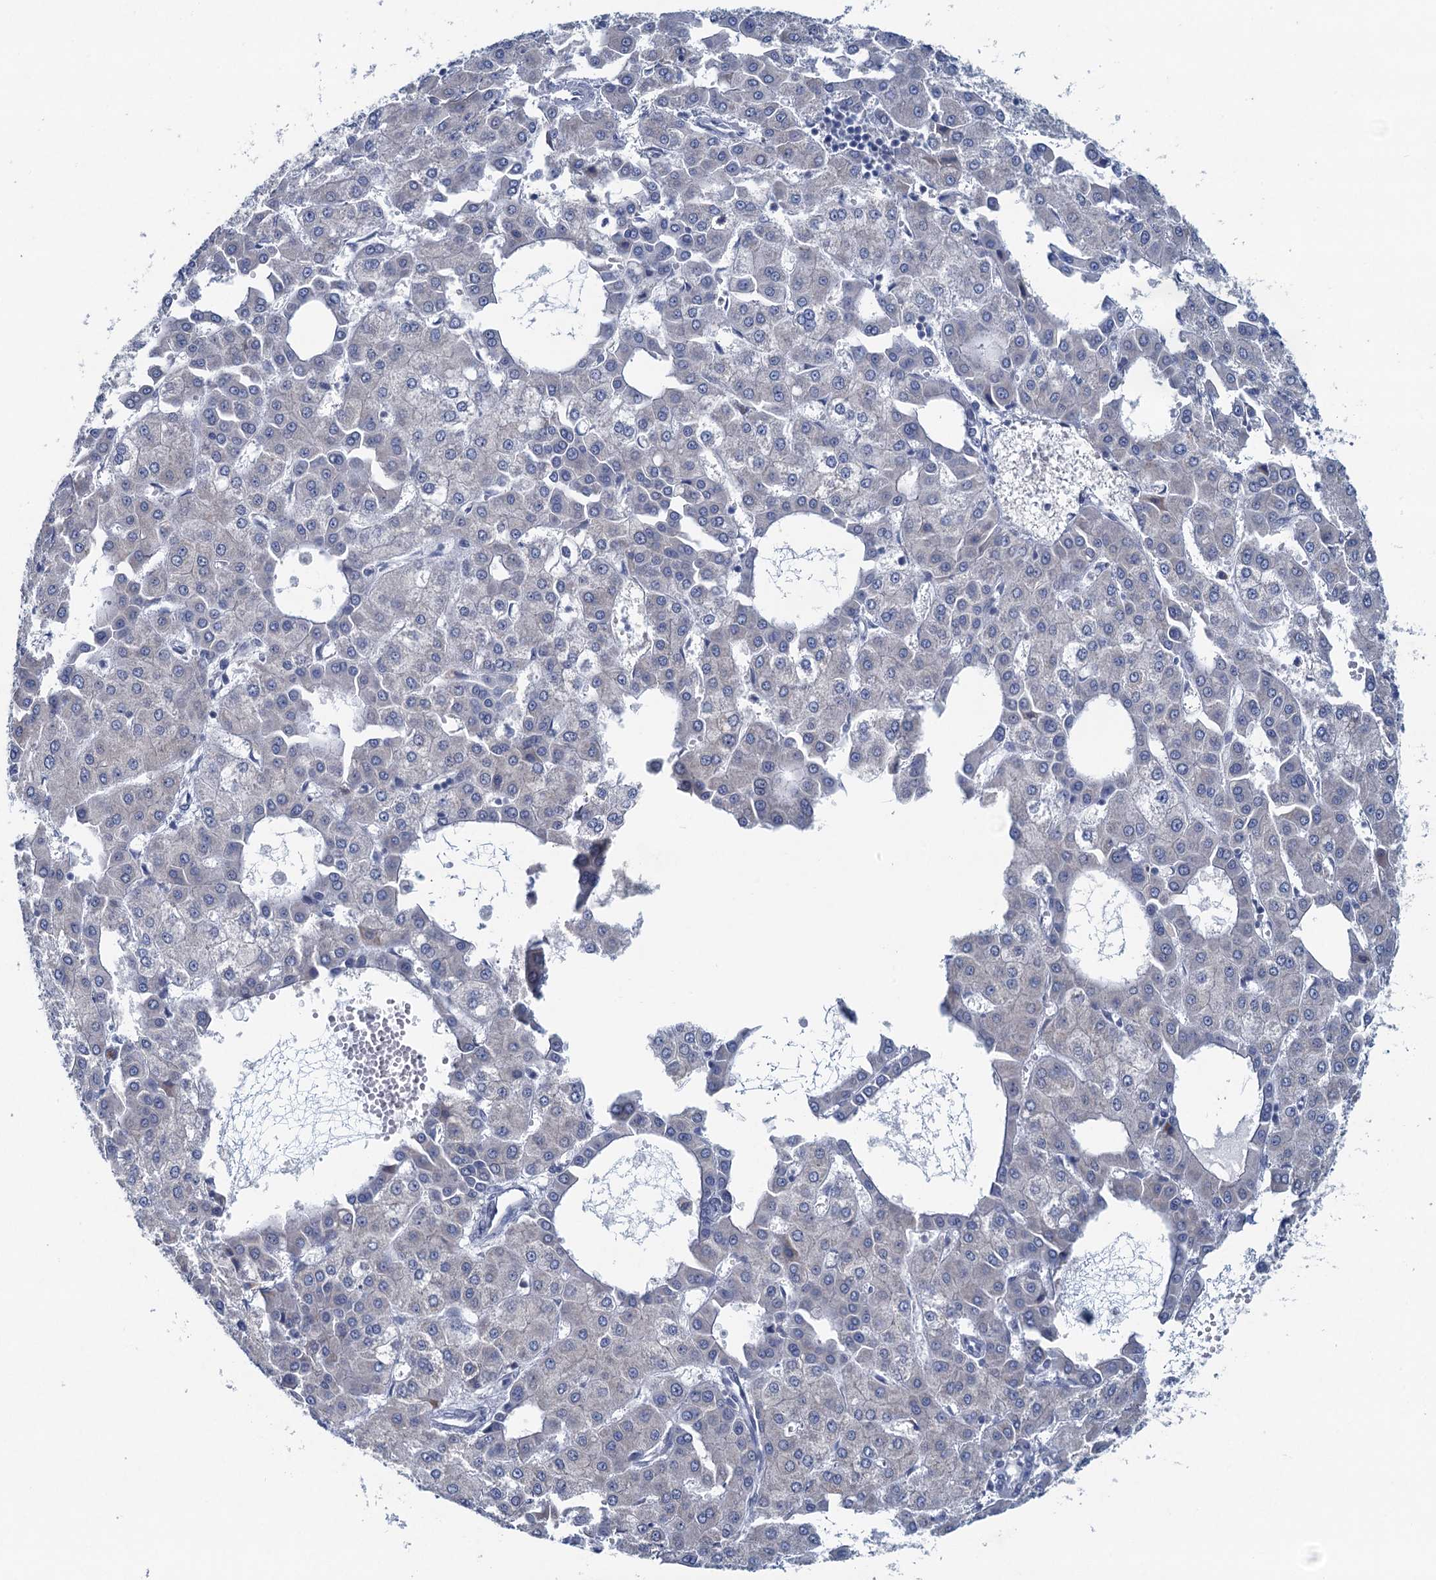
{"staining": {"intensity": "negative", "quantity": "none", "location": "none"}, "tissue": "liver cancer", "cell_type": "Tumor cells", "image_type": "cancer", "snomed": [{"axis": "morphology", "description": "Carcinoma, Hepatocellular, NOS"}, {"axis": "topography", "description": "Liver"}], "caption": "IHC of human hepatocellular carcinoma (liver) exhibits no positivity in tumor cells. (DAB immunohistochemistry (IHC) visualized using brightfield microscopy, high magnification).", "gene": "HAPSTR1", "patient": {"sex": "male", "age": 47}}